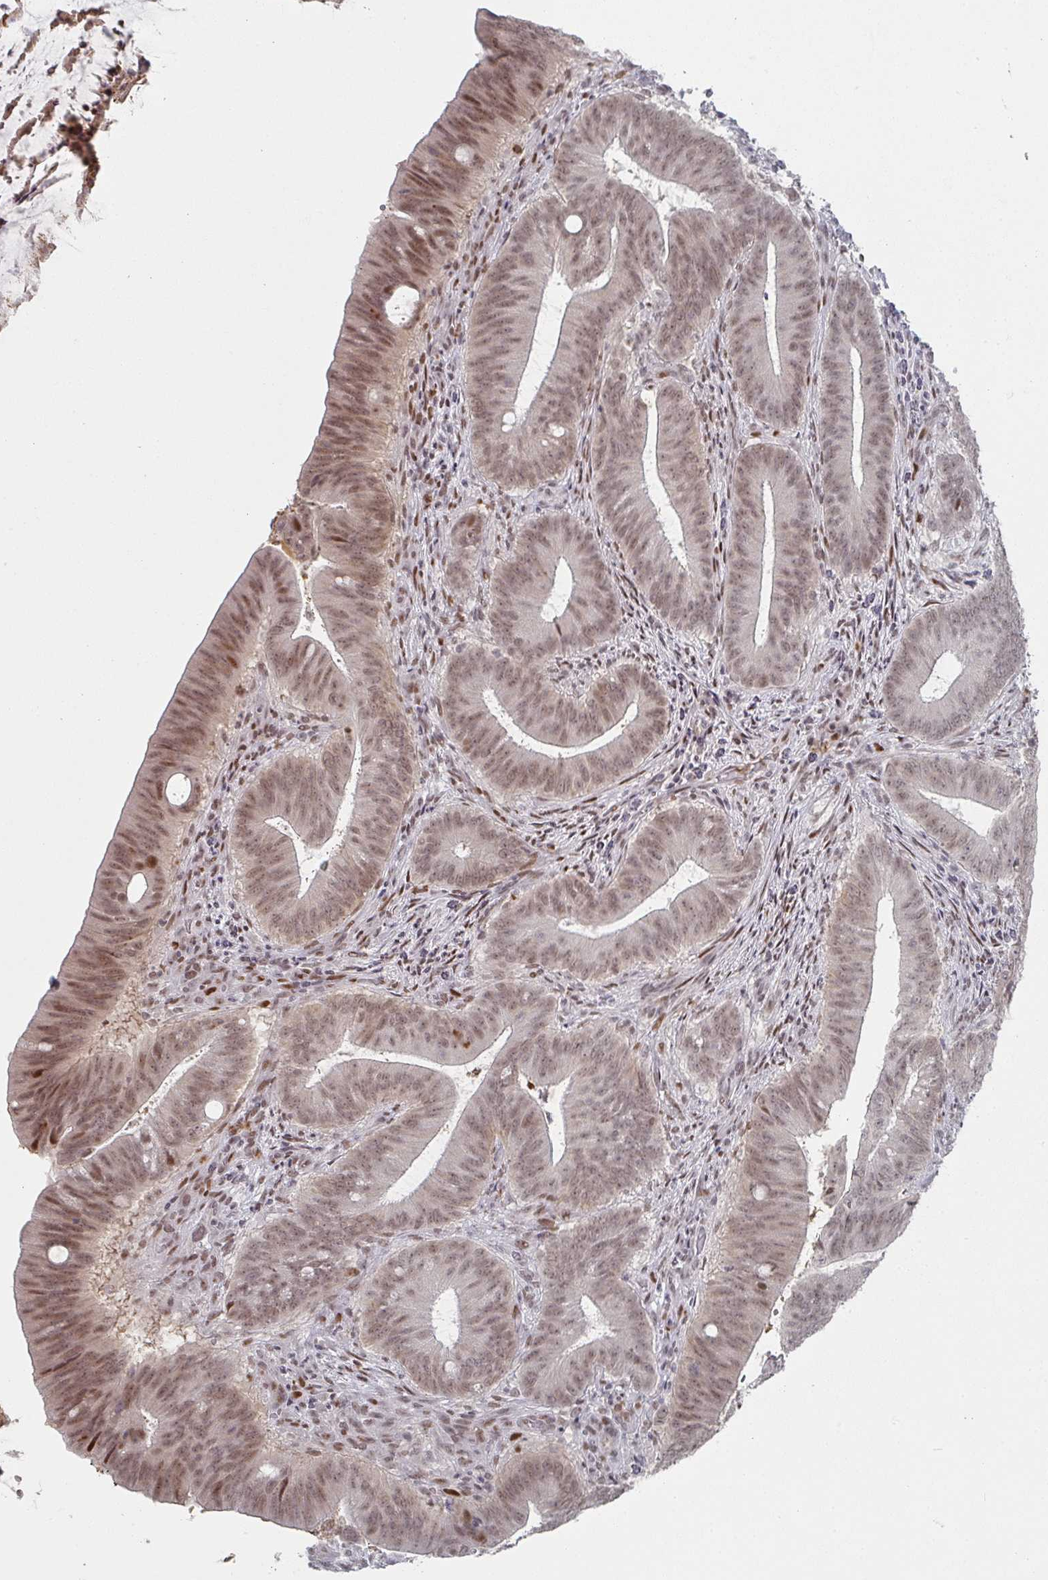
{"staining": {"intensity": "weak", "quantity": ">75%", "location": "nuclear"}, "tissue": "colorectal cancer", "cell_type": "Tumor cells", "image_type": "cancer", "snomed": [{"axis": "morphology", "description": "Adenocarcinoma, NOS"}, {"axis": "topography", "description": "Colon"}], "caption": "Protein staining exhibits weak nuclear expression in approximately >75% of tumor cells in adenocarcinoma (colorectal).", "gene": "LIN54", "patient": {"sex": "female", "age": 43}}